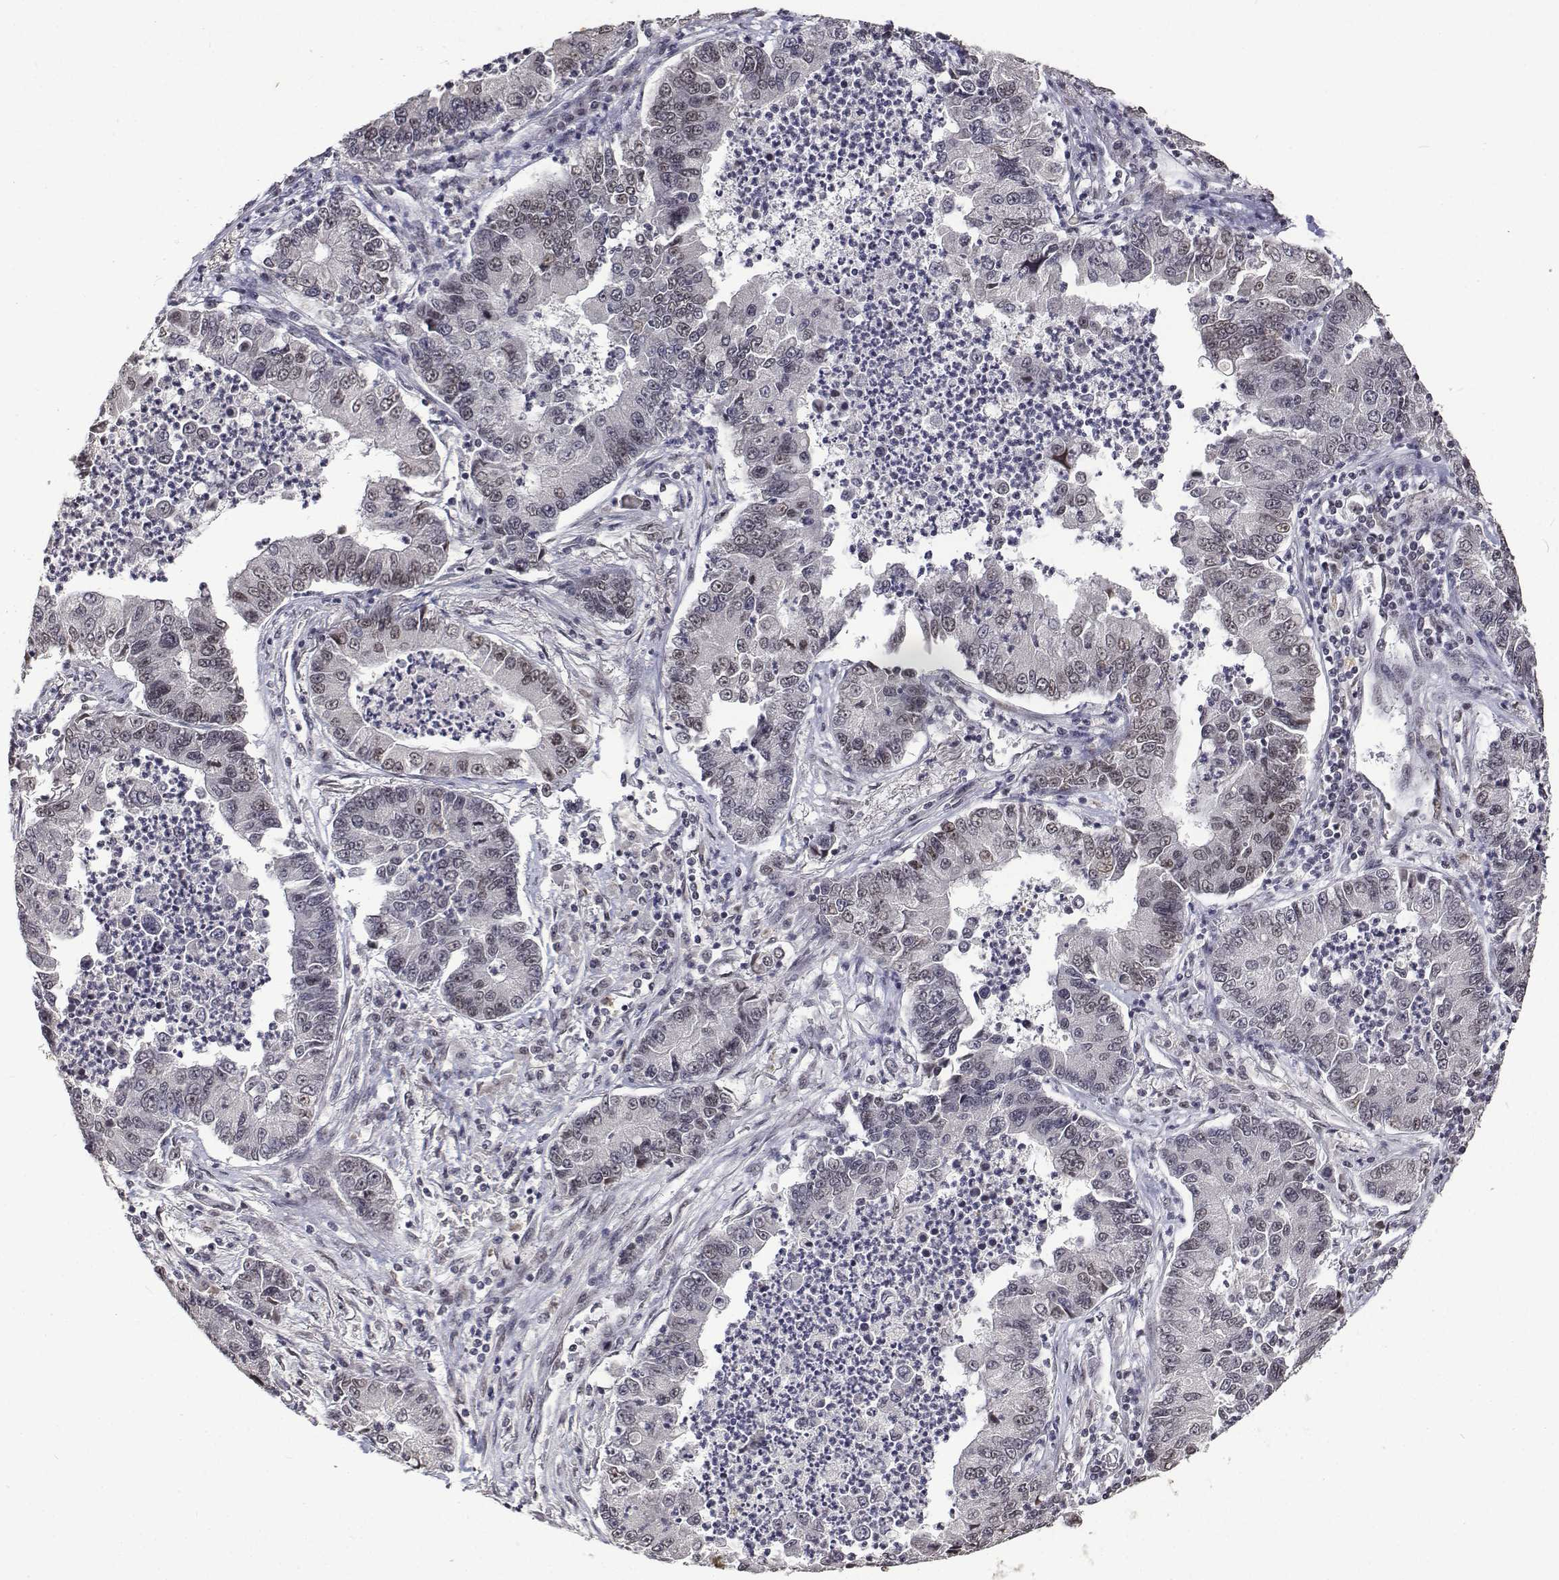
{"staining": {"intensity": "weak", "quantity": "<25%", "location": "nuclear"}, "tissue": "lung cancer", "cell_type": "Tumor cells", "image_type": "cancer", "snomed": [{"axis": "morphology", "description": "Adenocarcinoma, NOS"}, {"axis": "topography", "description": "Lung"}], "caption": "Tumor cells show no significant protein staining in adenocarcinoma (lung).", "gene": "ATRX", "patient": {"sex": "female", "age": 57}}